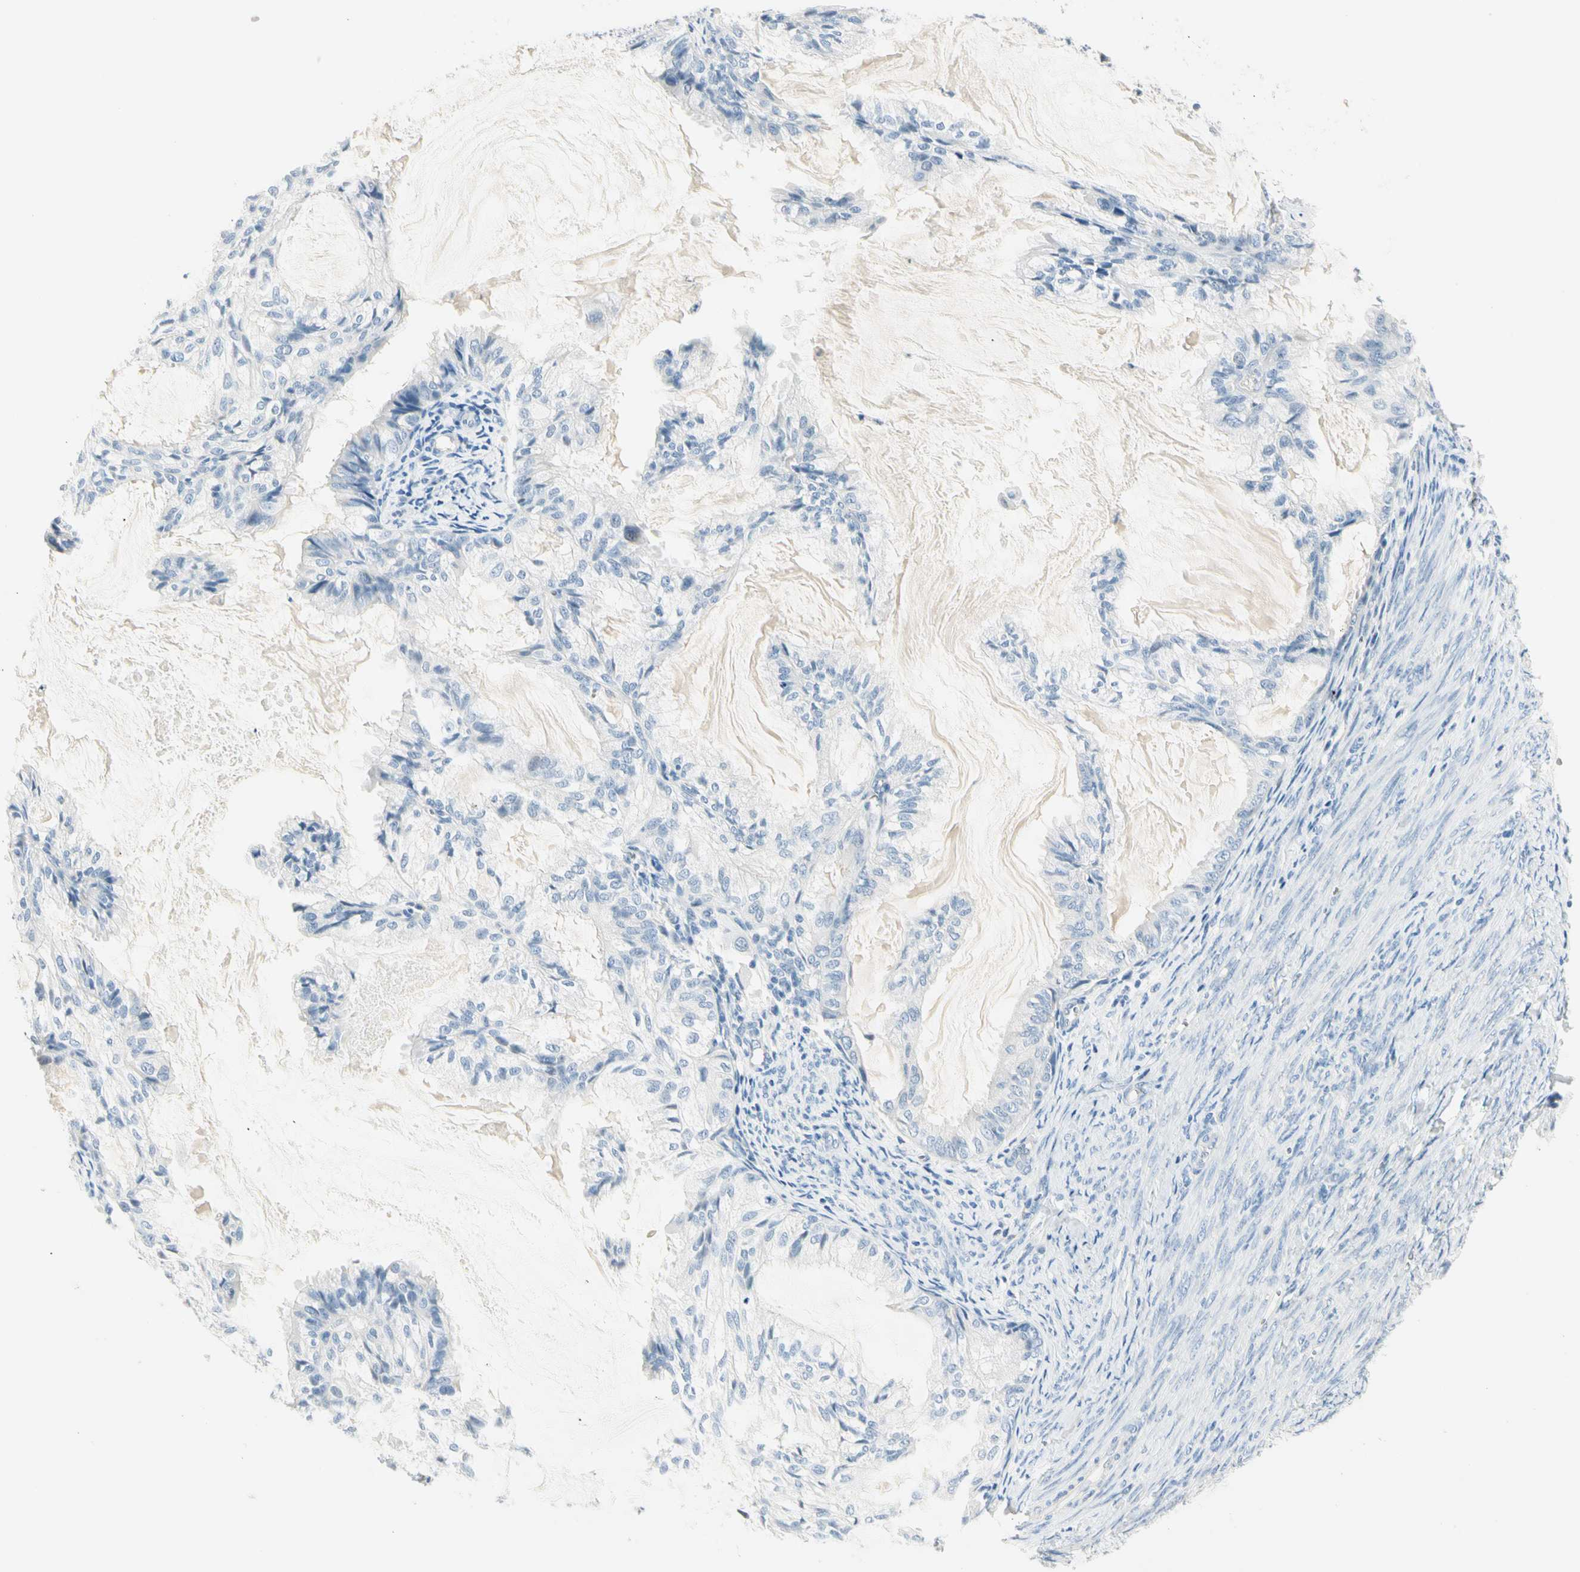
{"staining": {"intensity": "negative", "quantity": "none", "location": "none"}, "tissue": "cervical cancer", "cell_type": "Tumor cells", "image_type": "cancer", "snomed": [{"axis": "morphology", "description": "Normal tissue, NOS"}, {"axis": "morphology", "description": "Adenocarcinoma, NOS"}, {"axis": "topography", "description": "Cervix"}, {"axis": "topography", "description": "Endometrium"}], "caption": "Cervical cancer (adenocarcinoma) stained for a protein using IHC demonstrates no staining tumor cells.", "gene": "CA1", "patient": {"sex": "female", "age": 86}}